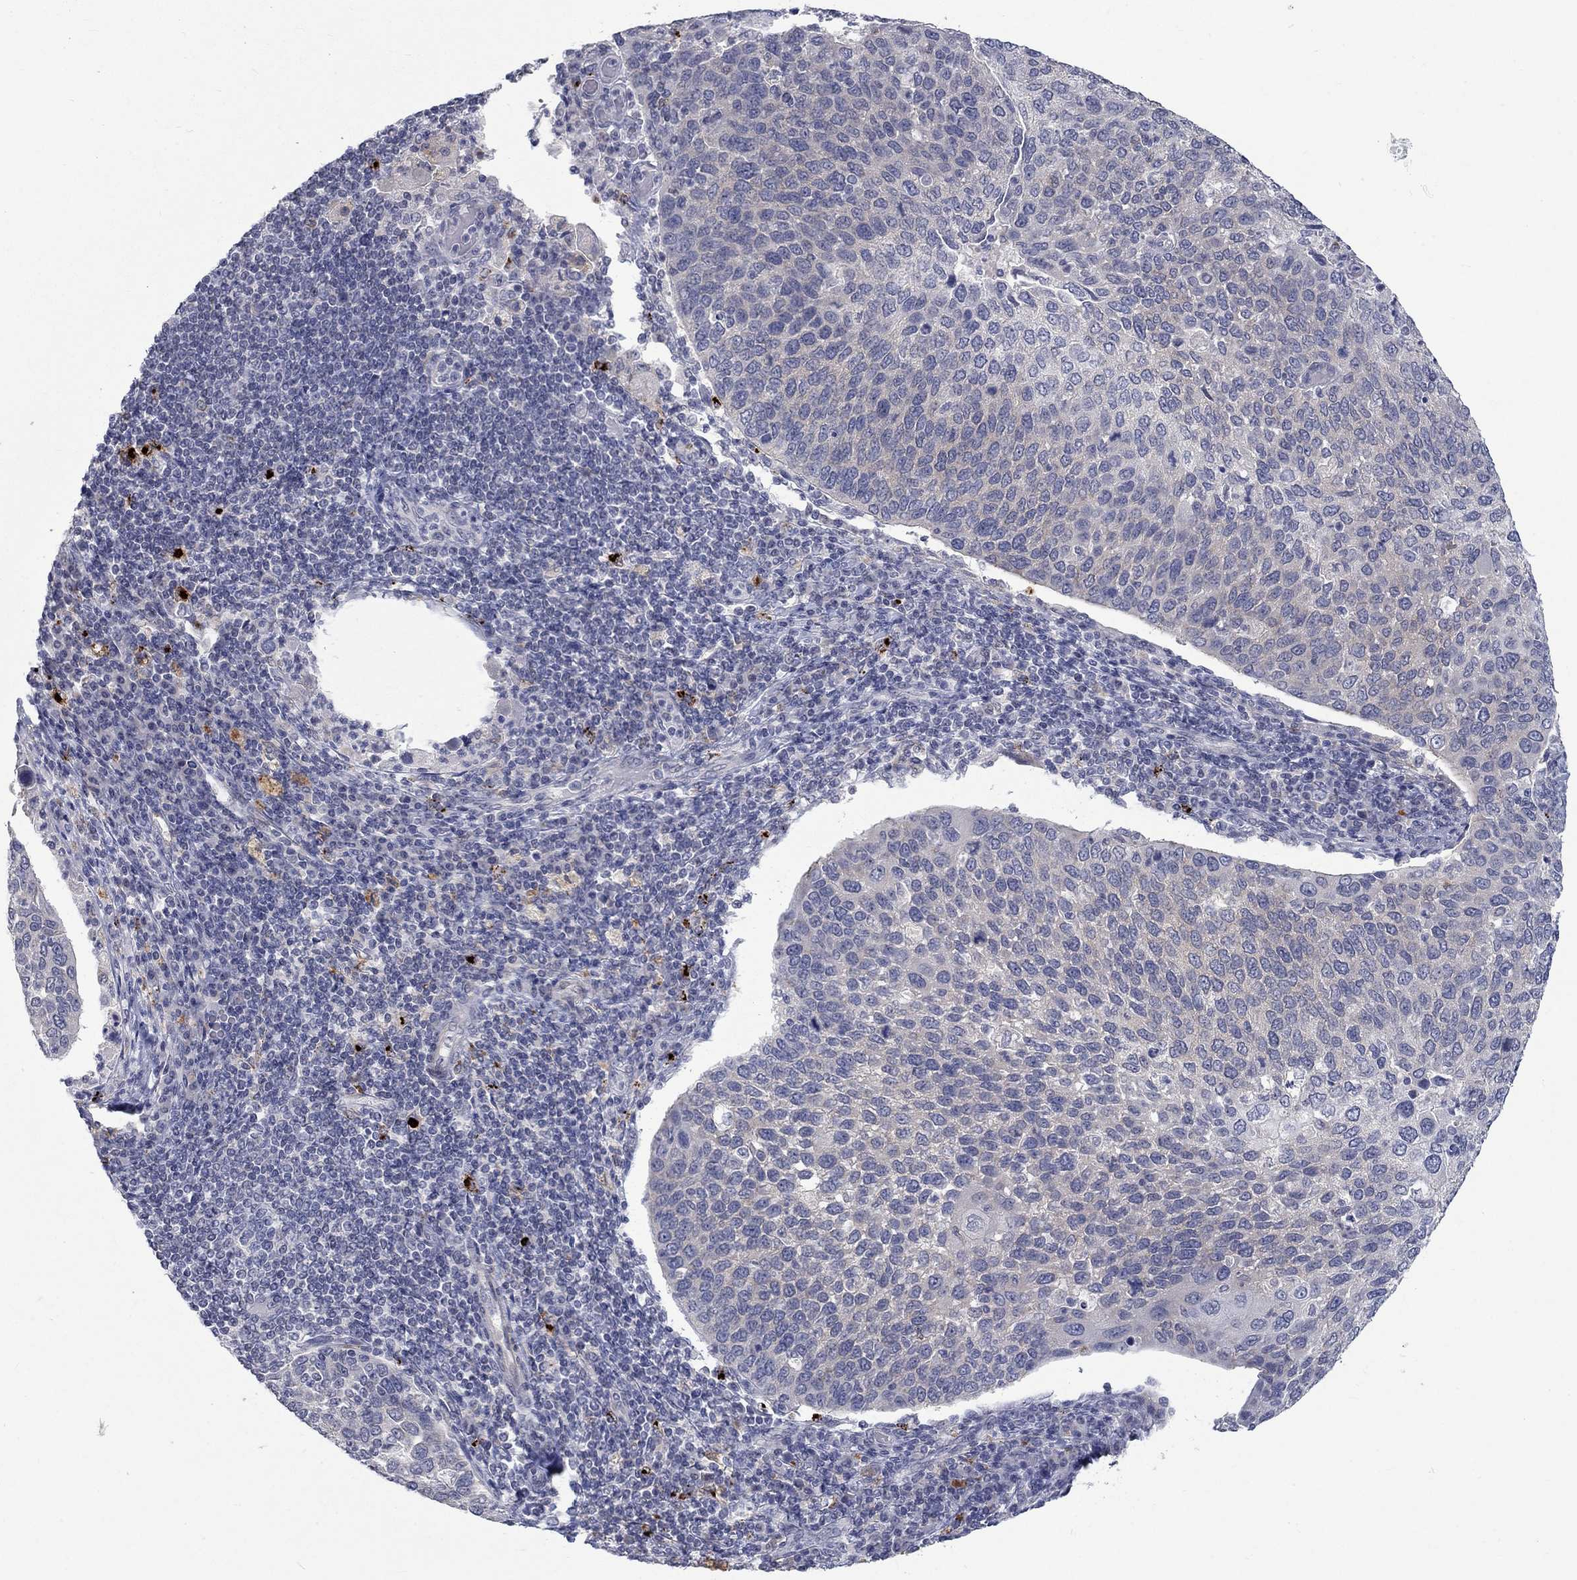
{"staining": {"intensity": "negative", "quantity": "none", "location": "none"}, "tissue": "cervical cancer", "cell_type": "Tumor cells", "image_type": "cancer", "snomed": [{"axis": "morphology", "description": "Squamous cell carcinoma, NOS"}, {"axis": "topography", "description": "Cervix"}], "caption": "The micrograph shows no staining of tumor cells in squamous cell carcinoma (cervical). (DAB immunohistochemistry, high magnification).", "gene": "MTSS2", "patient": {"sex": "female", "age": 54}}